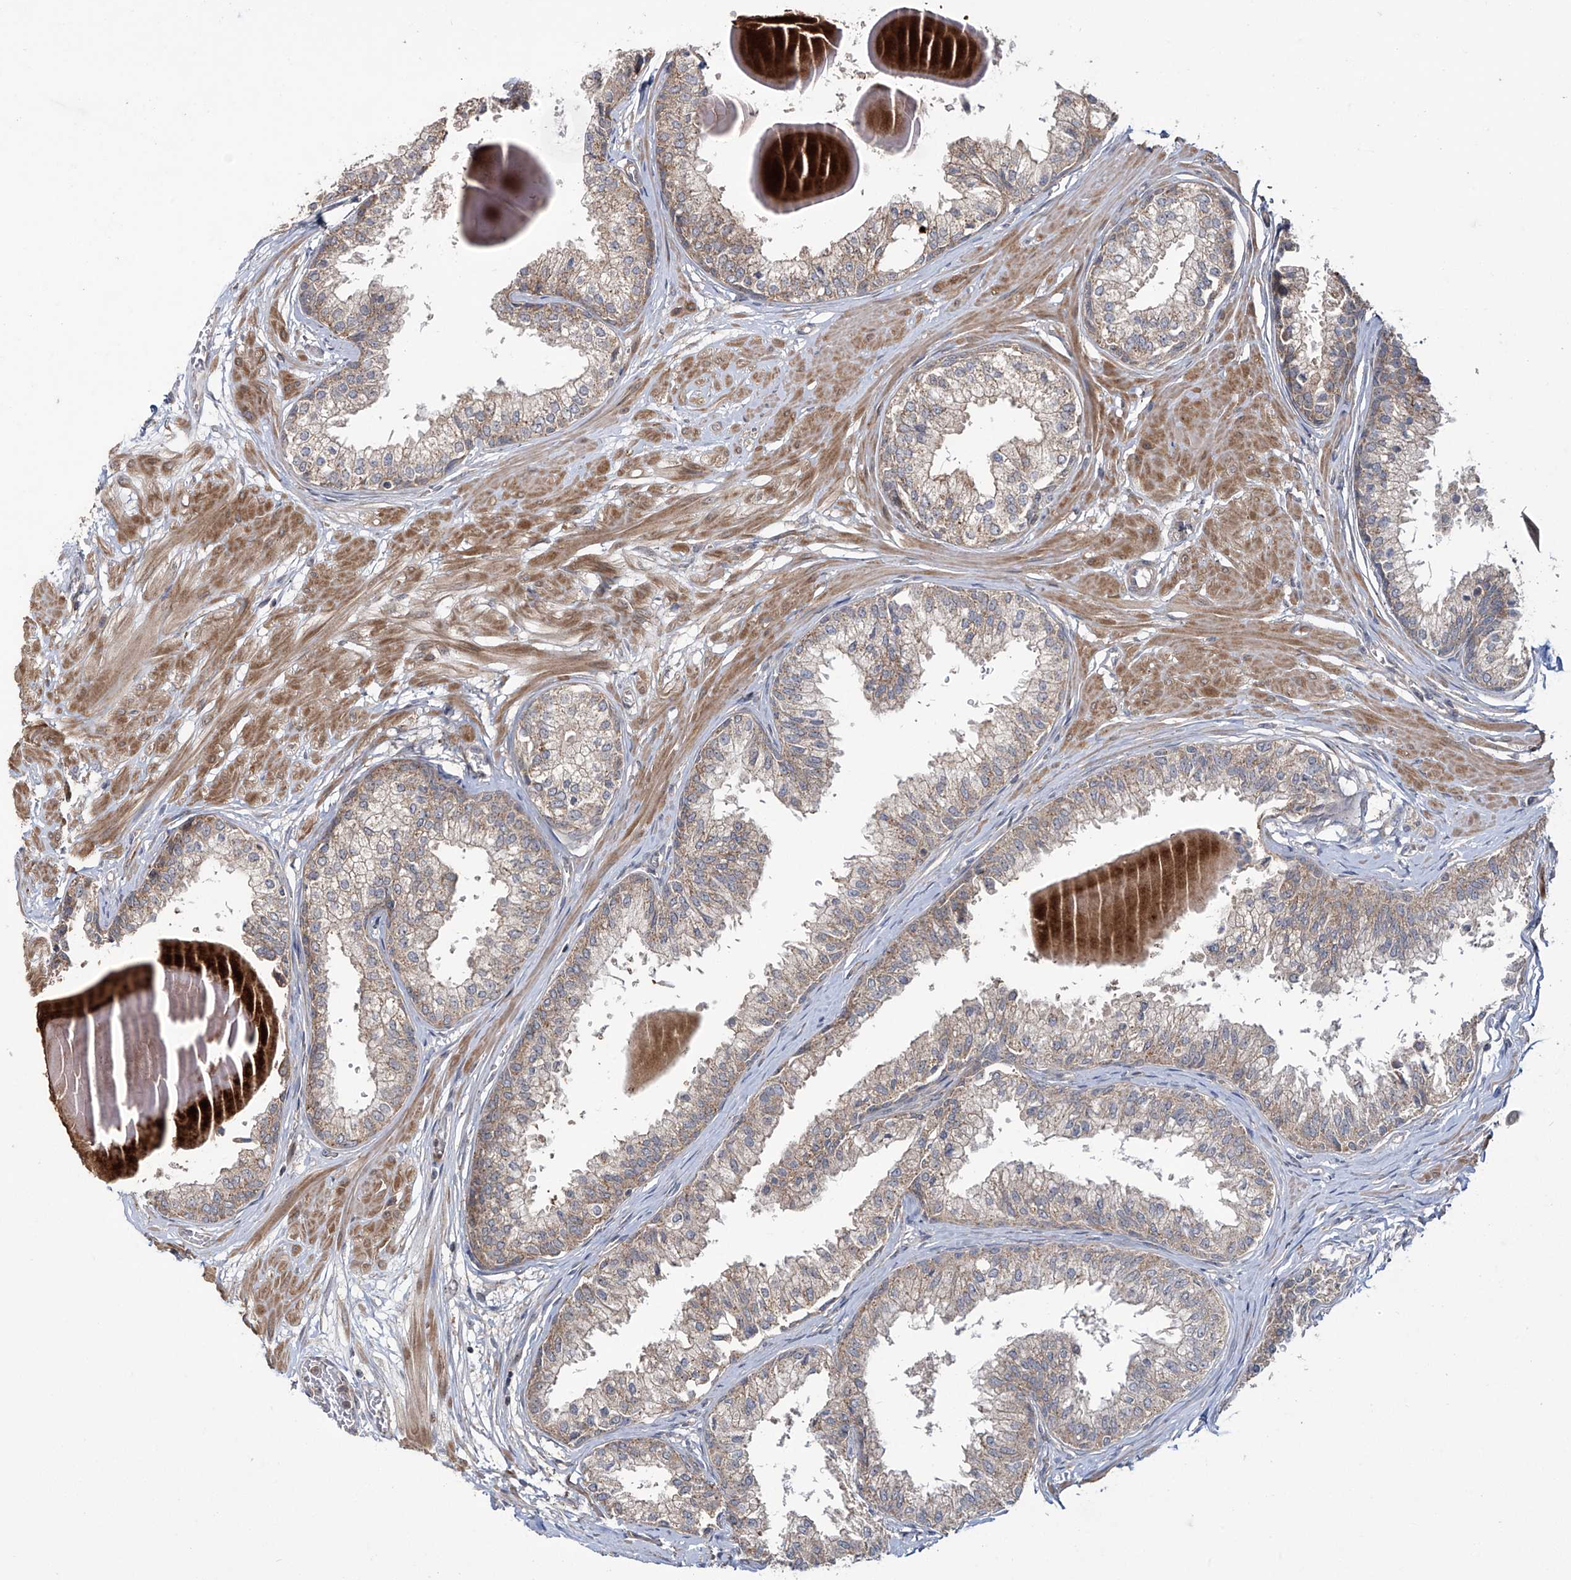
{"staining": {"intensity": "weak", "quantity": "25%-75%", "location": "cytoplasmic/membranous"}, "tissue": "prostate", "cell_type": "Glandular cells", "image_type": "normal", "snomed": [{"axis": "morphology", "description": "Normal tissue, NOS"}, {"axis": "topography", "description": "Prostate"}], "caption": "Prostate stained for a protein (brown) exhibits weak cytoplasmic/membranous positive expression in approximately 25%-75% of glandular cells.", "gene": "TRIM60", "patient": {"sex": "male", "age": 48}}